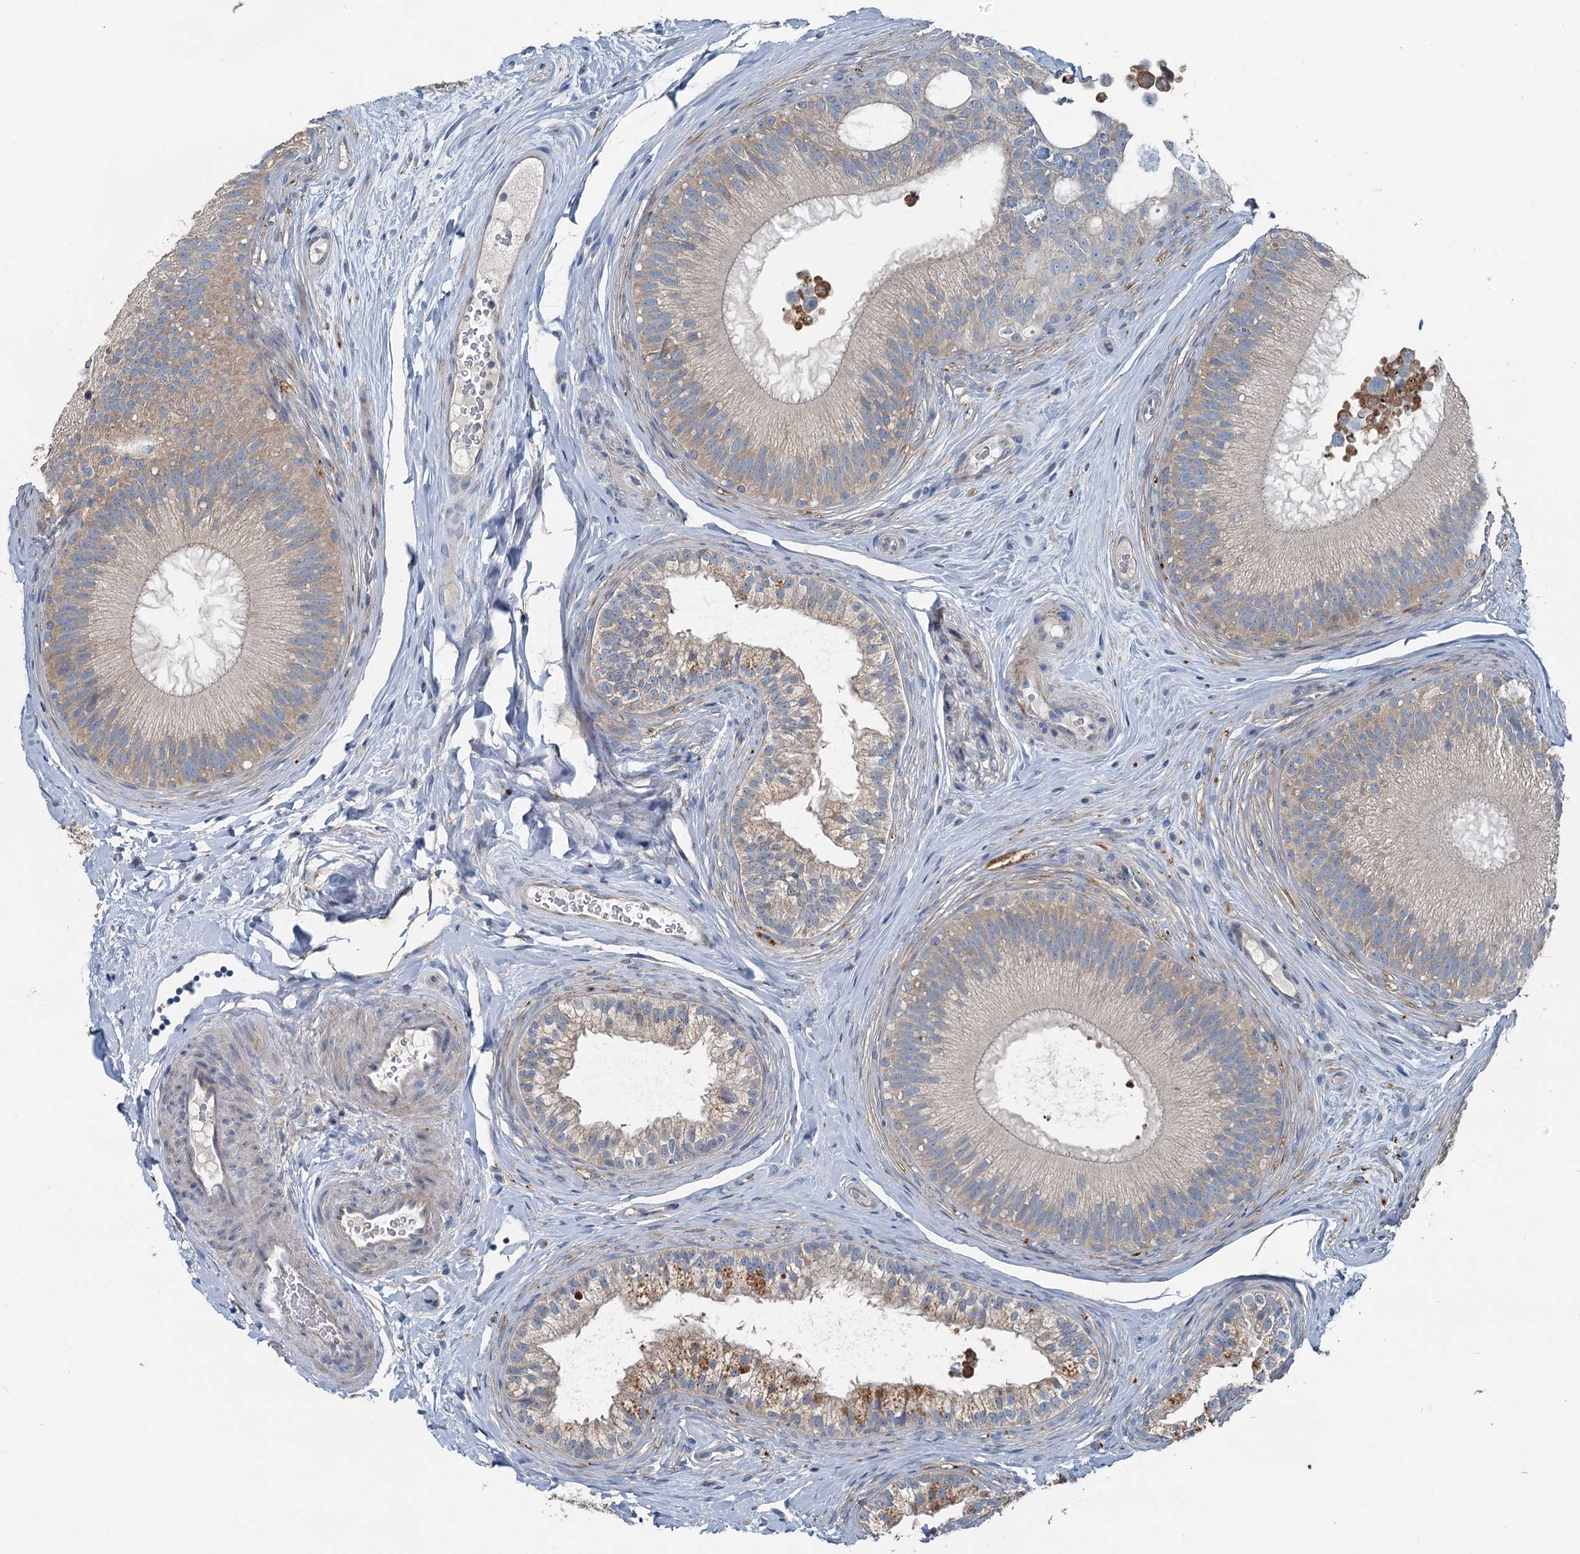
{"staining": {"intensity": "moderate", "quantity": "<25%", "location": "cytoplasmic/membranous"}, "tissue": "epididymis", "cell_type": "Glandular cells", "image_type": "normal", "snomed": [{"axis": "morphology", "description": "Normal tissue, NOS"}, {"axis": "topography", "description": "Epididymis"}], "caption": "Glandular cells reveal low levels of moderate cytoplasmic/membranous staining in approximately <25% of cells in unremarkable epididymis.", "gene": "C6orf120", "patient": {"sex": "male", "age": 45}}